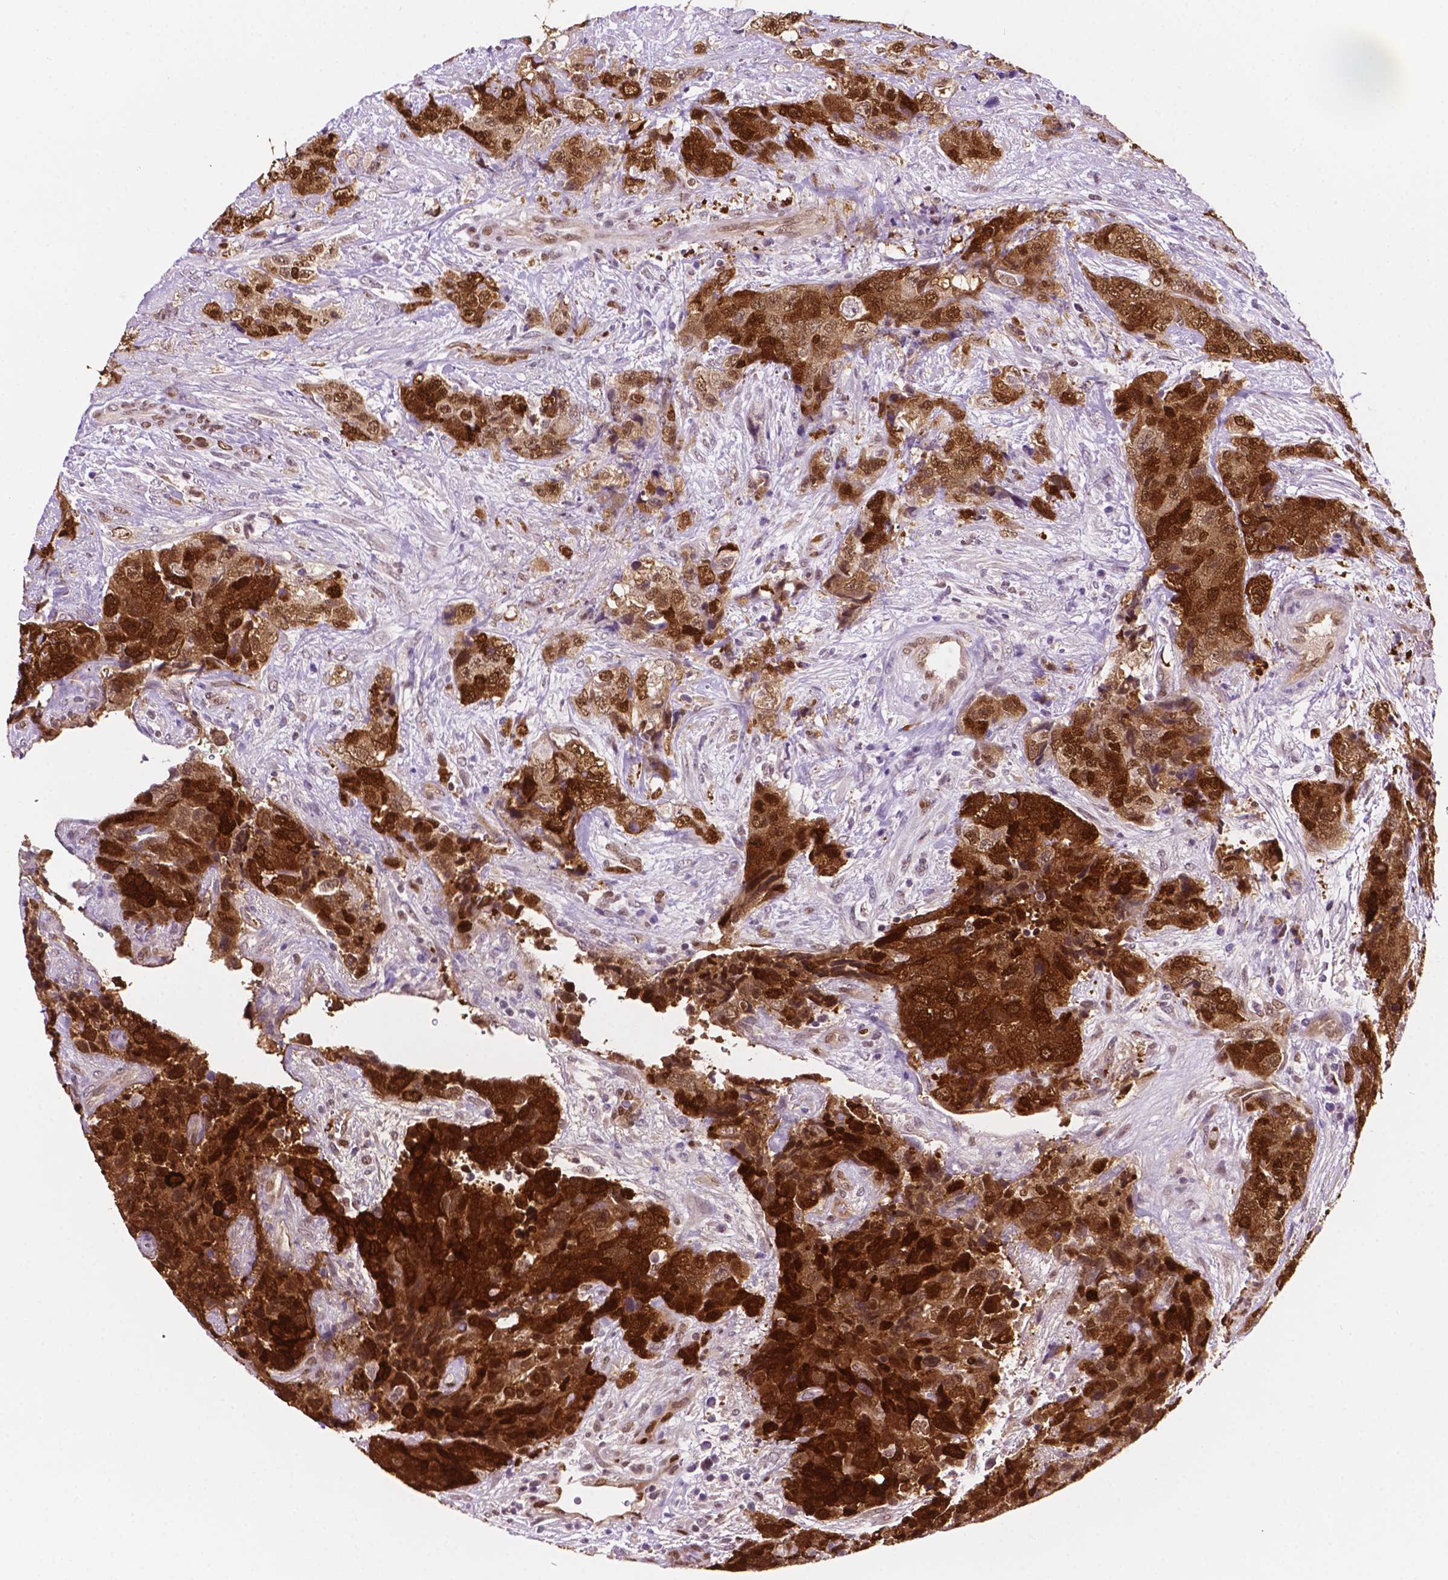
{"staining": {"intensity": "strong", "quantity": ">75%", "location": "cytoplasmic/membranous,nuclear"}, "tissue": "urothelial cancer", "cell_type": "Tumor cells", "image_type": "cancer", "snomed": [{"axis": "morphology", "description": "Urothelial carcinoma, High grade"}, {"axis": "topography", "description": "Urinary bladder"}], "caption": "Immunohistochemistry (IHC) photomicrograph of urothelial cancer stained for a protein (brown), which shows high levels of strong cytoplasmic/membranous and nuclear staining in about >75% of tumor cells.", "gene": "ERF", "patient": {"sex": "female", "age": 78}}